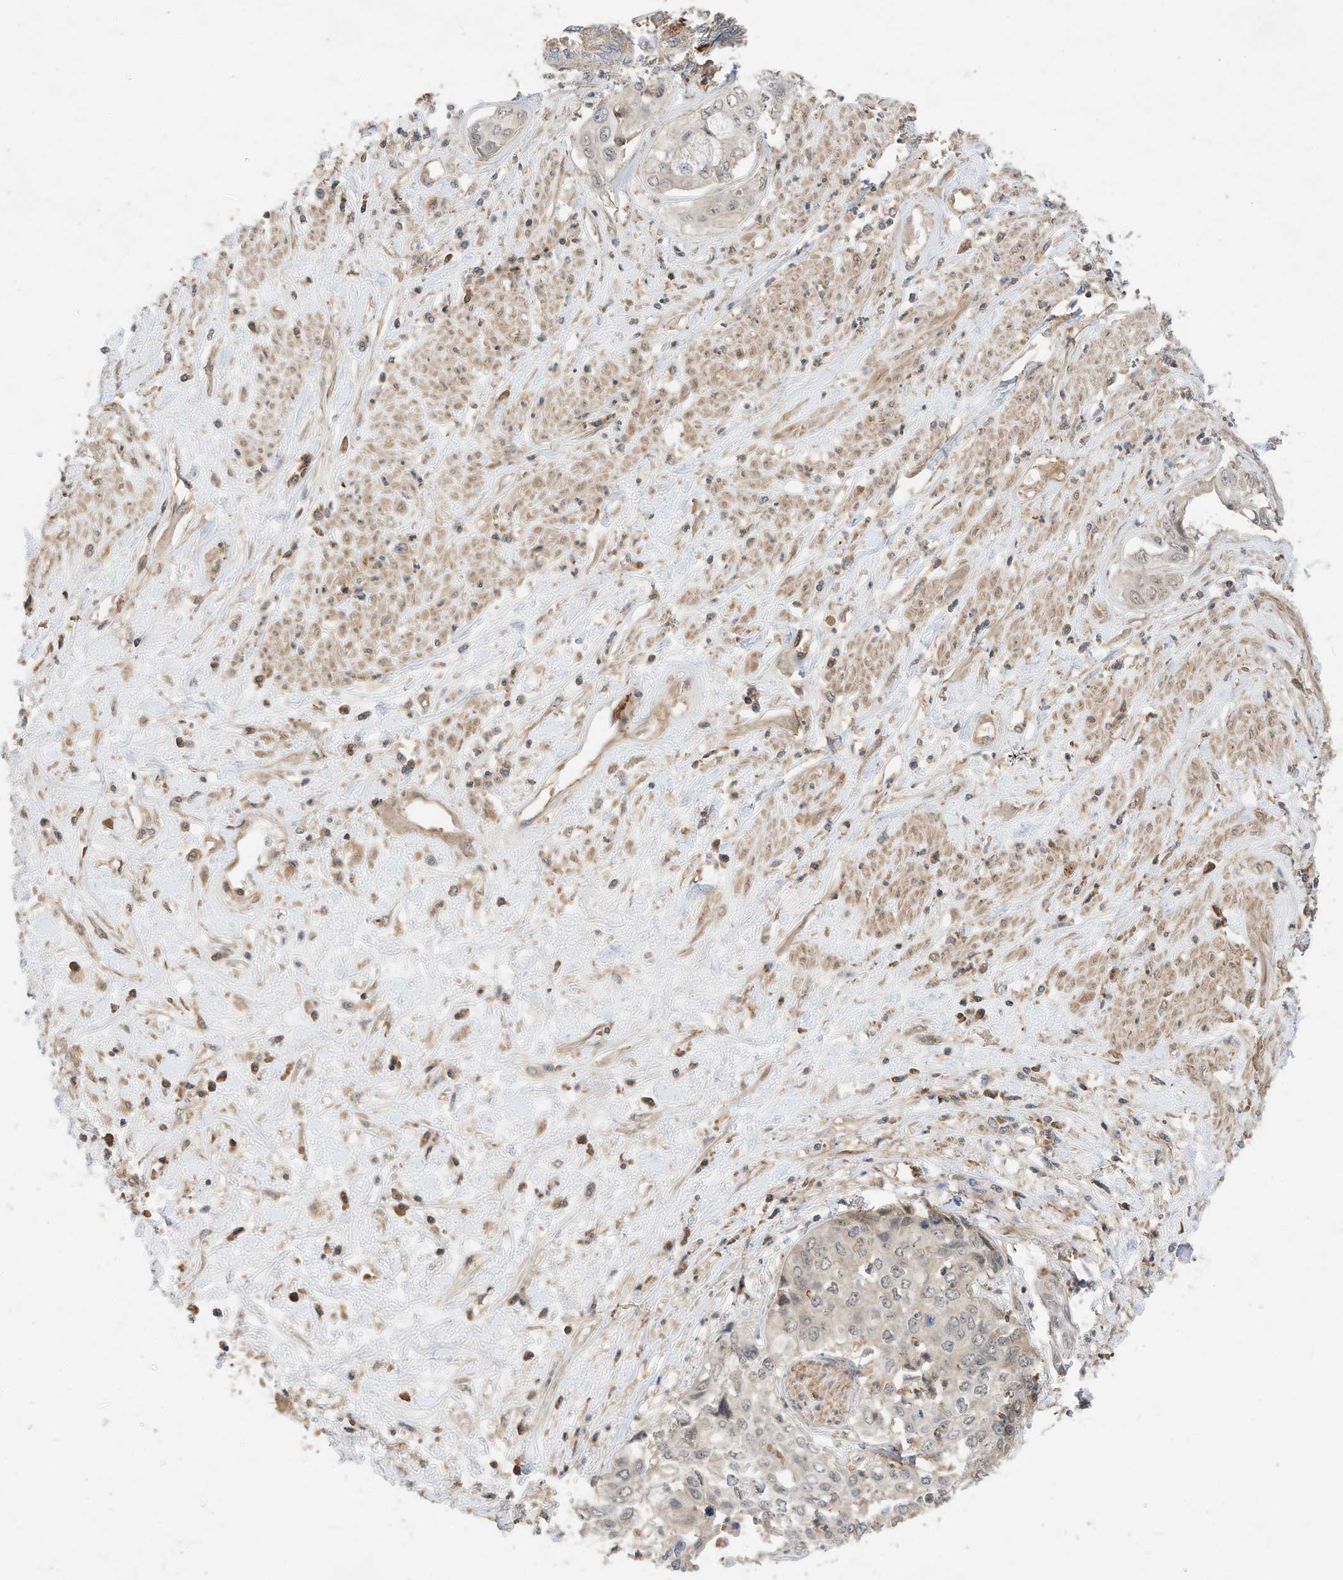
{"staining": {"intensity": "negative", "quantity": "none", "location": "none"}, "tissue": "cervical cancer", "cell_type": "Tumor cells", "image_type": "cancer", "snomed": [{"axis": "morphology", "description": "Squamous cell carcinoma, NOS"}, {"axis": "topography", "description": "Cervix"}], "caption": "Cervical cancer (squamous cell carcinoma) stained for a protein using immunohistochemistry (IHC) demonstrates no expression tumor cells.", "gene": "CPAMD8", "patient": {"sex": "female", "age": 31}}